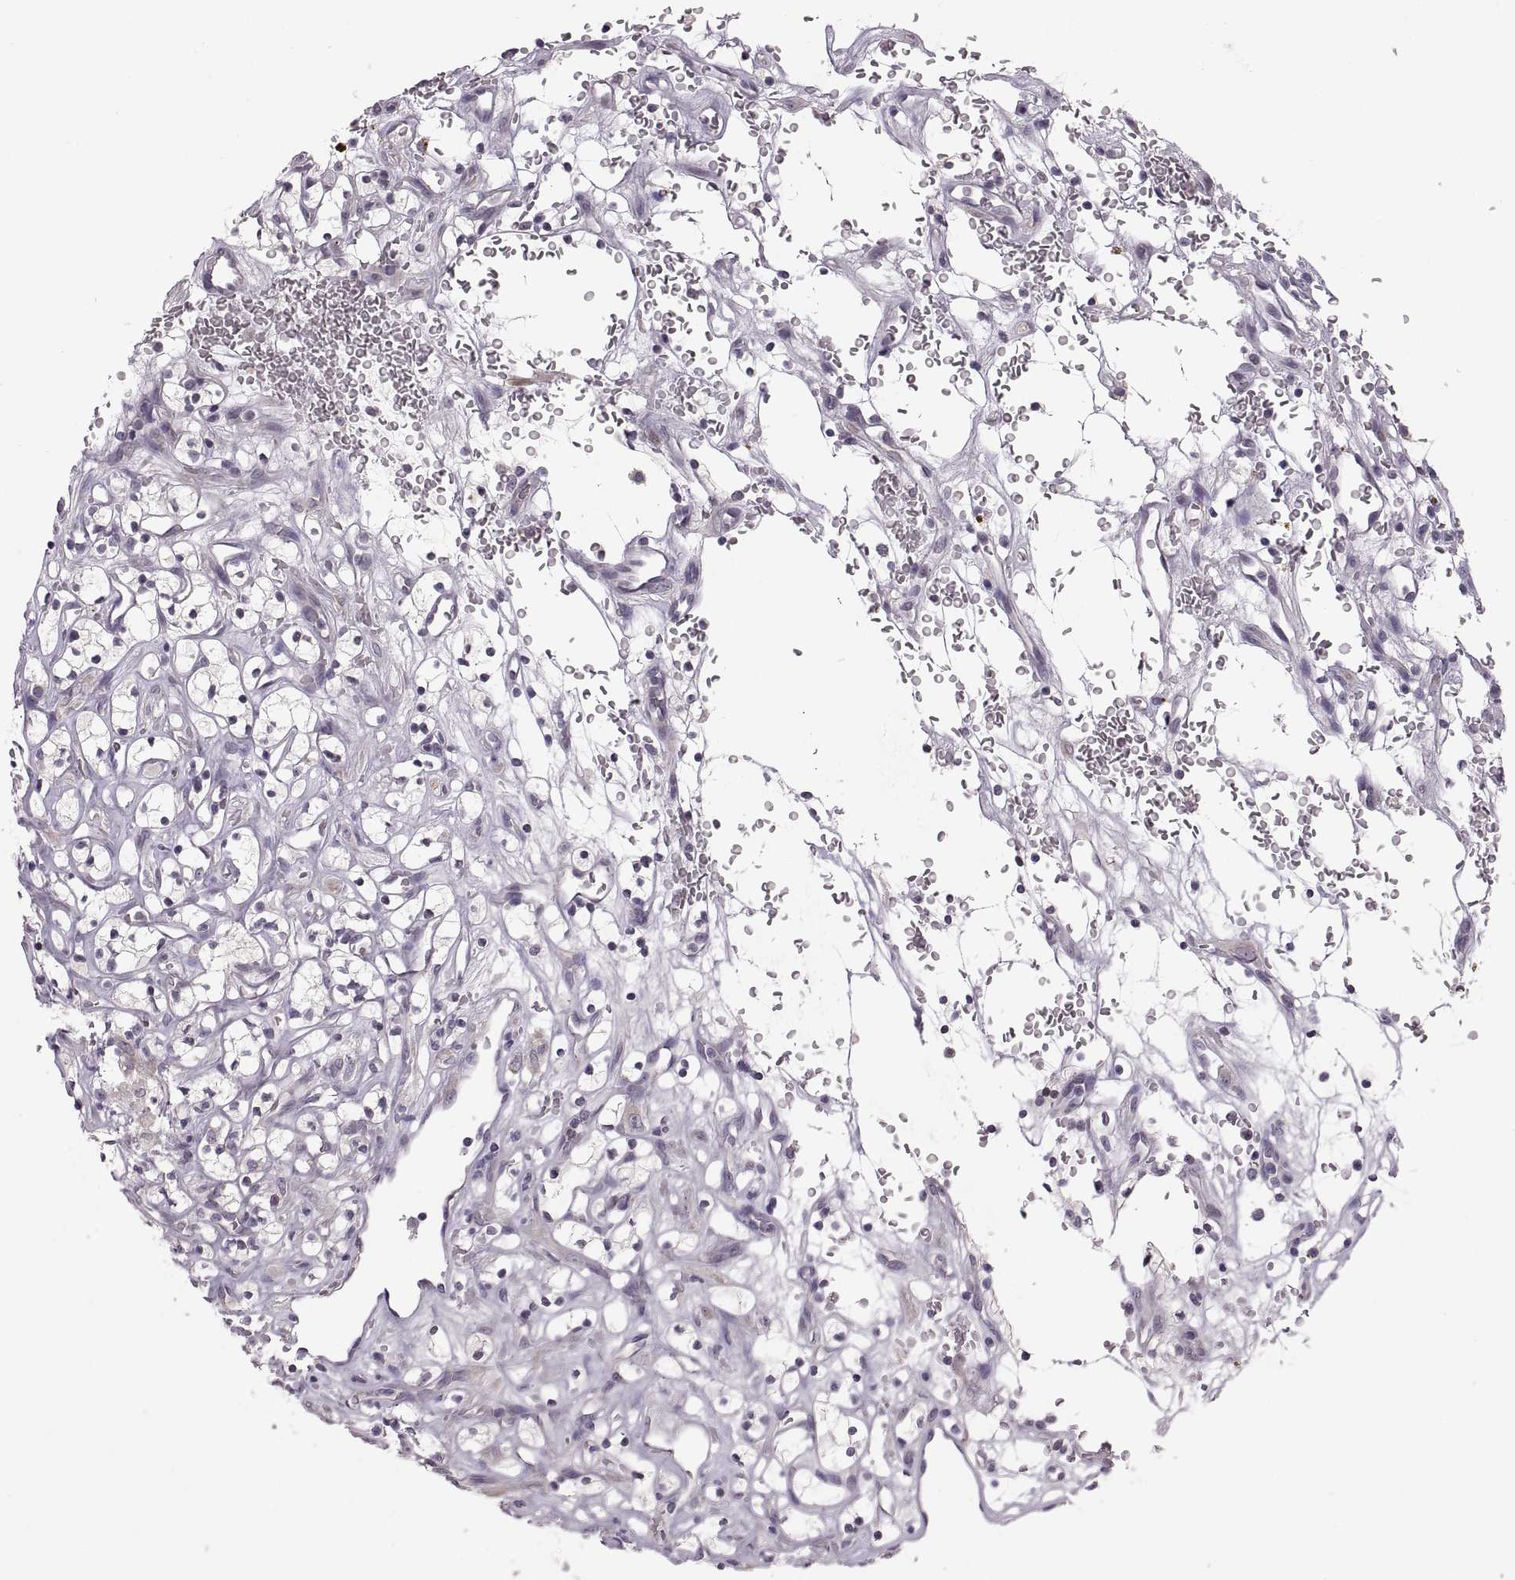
{"staining": {"intensity": "negative", "quantity": "none", "location": "none"}, "tissue": "renal cancer", "cell_type": "Tumor cells", "image_type": "cancer", "snomed": [{"axis": "morphology", "description": "Adenocarcinoma, NOS"}, {"axis": "topography", "description": "Kidney"}], "caption": "Immunohistochemistry (IHC) photomicrograph of neoplastic tissue: human renal cancer (adenocarcinoma) stained with DAB demonstrates no significant protein staining in tumor cells.", "gene": "ADH6", "patient": {"sex": "female", "age": 64}}